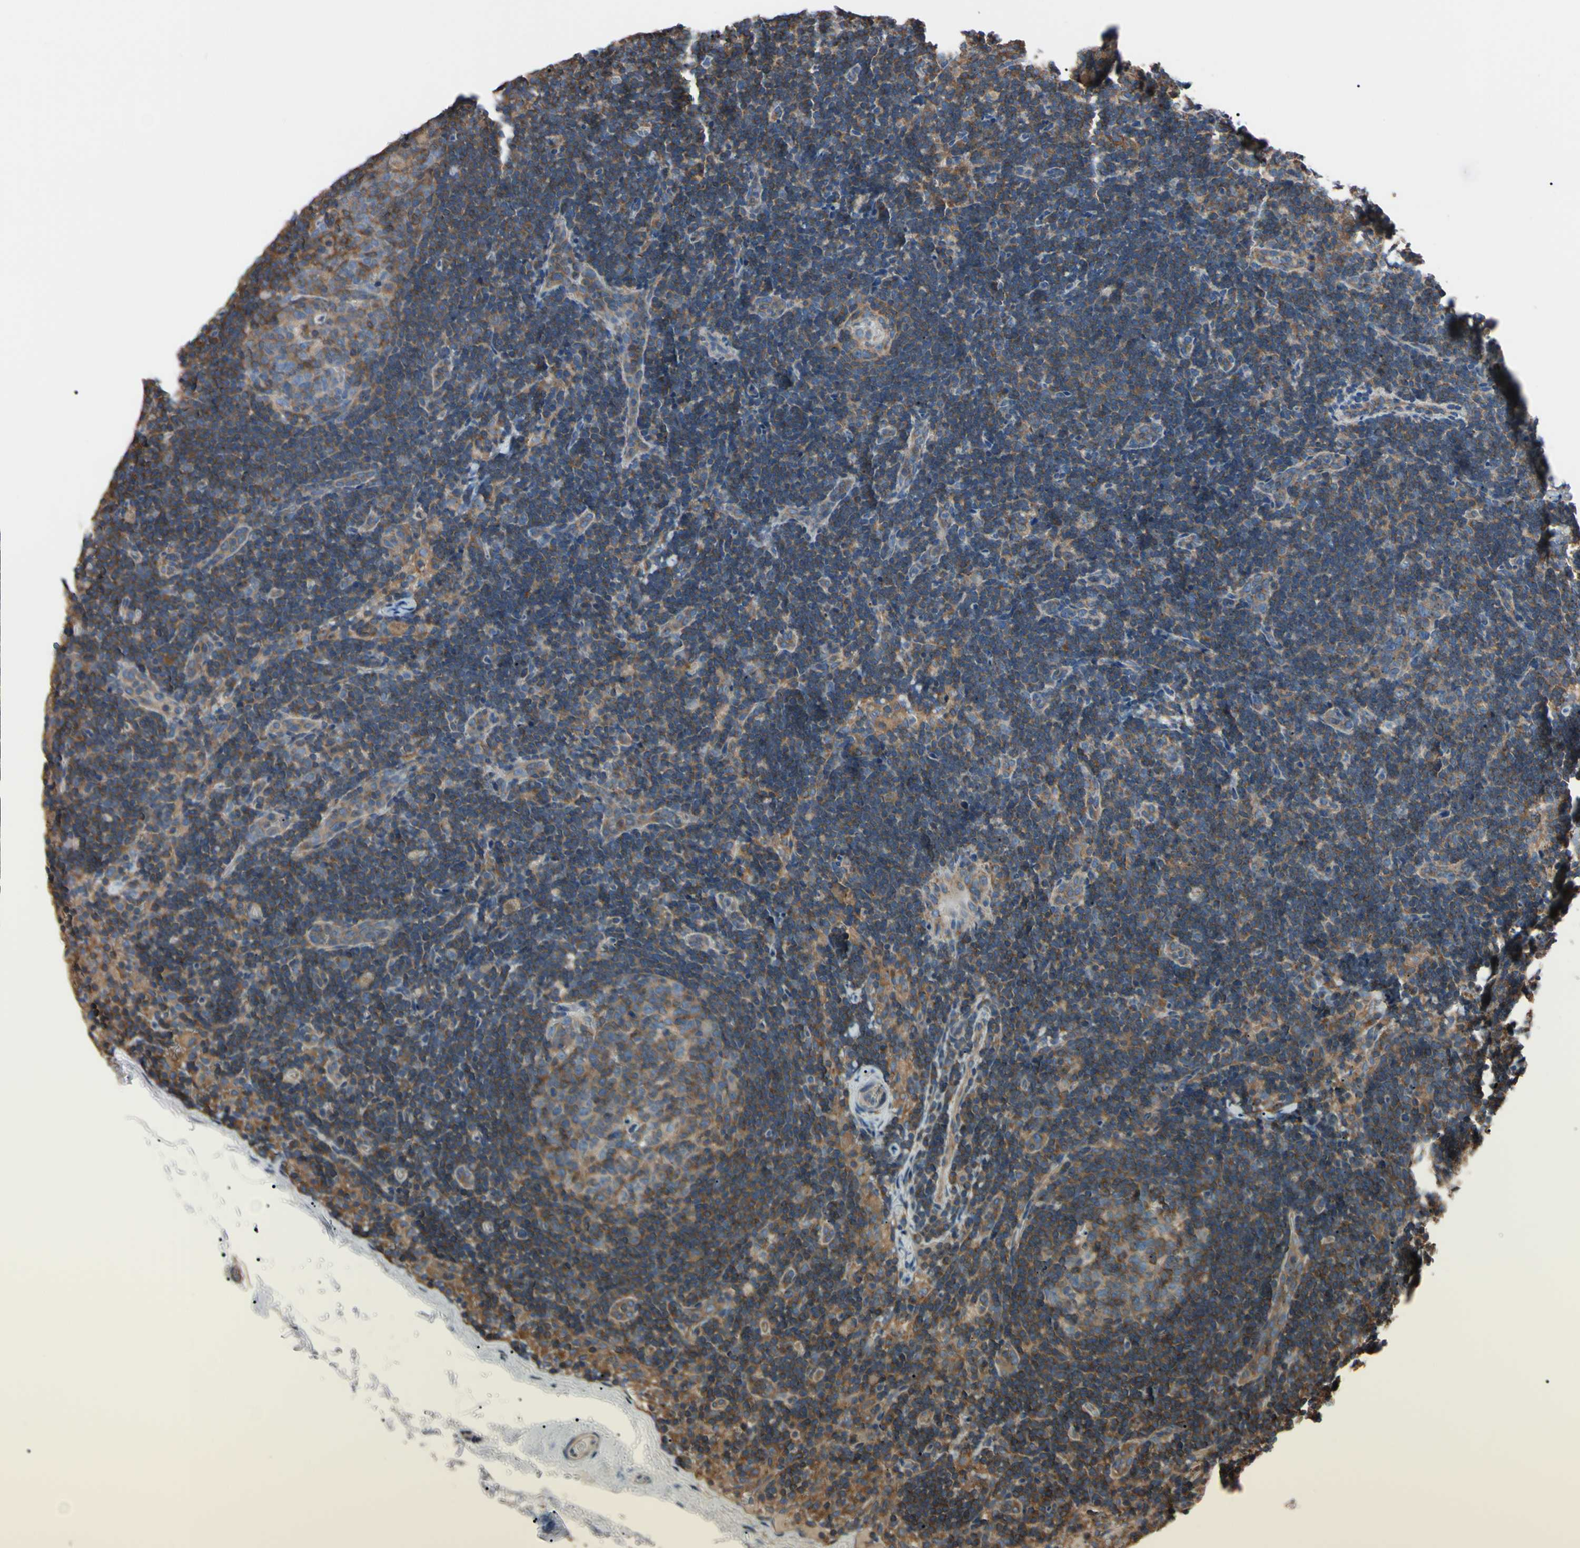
{"staining": {"intensity": "moderate", "quantity": ">75%", "location": "cytoplasmic/membranous"}, "tissue": "lymph node", "cell_type": "Germinal center cells", "image_type": "normal", "snomed": [{"axis": "morphology", "description": "Normal tissue, NOS"}, {"axis": "topography", "description": "Lymph node"}], "caption": "Unremarkable lymph node was stained to show a protein in brown. There is medium levels of moderate cytoplasmic/membranous expression in about >75% of germinal center cells.", "gene": "PRKACA", "patient": {"sex": "female", "age": 14}}